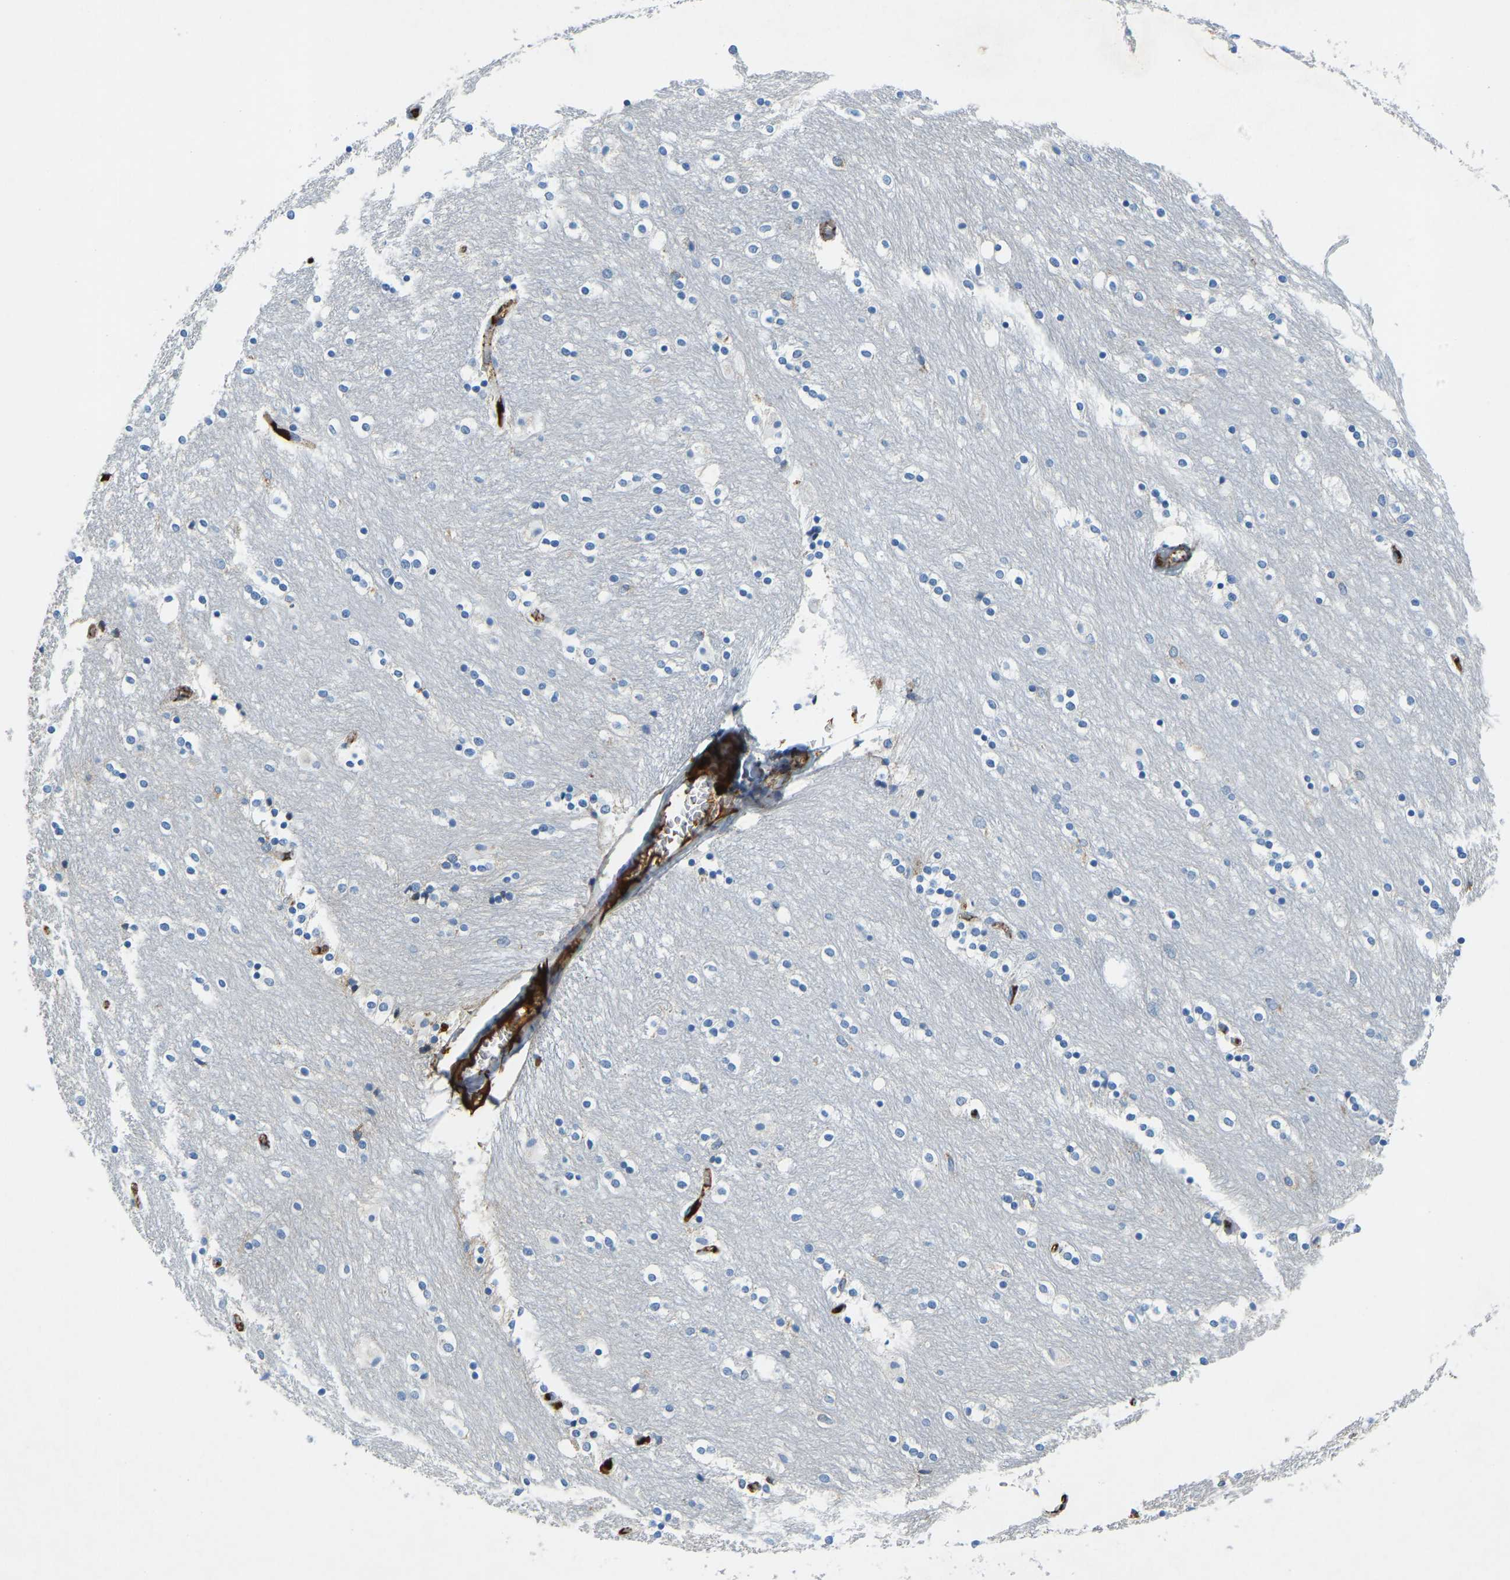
{"staining": {"intensity": "negative", "quantity": "none", "location": "none"}, "tissue": "caudate", "cell_type": "Glial cells", "image_type": "normal", "snomed": [{"axis": "morphology", "description": "Normal tissue, NOS"}, {"axis": "topography", "description": "Lateral ventricle wall"}], "caption": "IHC of normal caudate demonstrates no staining in glial cells.", "gene": "THBS4", "patient": {"sex": "female", "age": 54}}